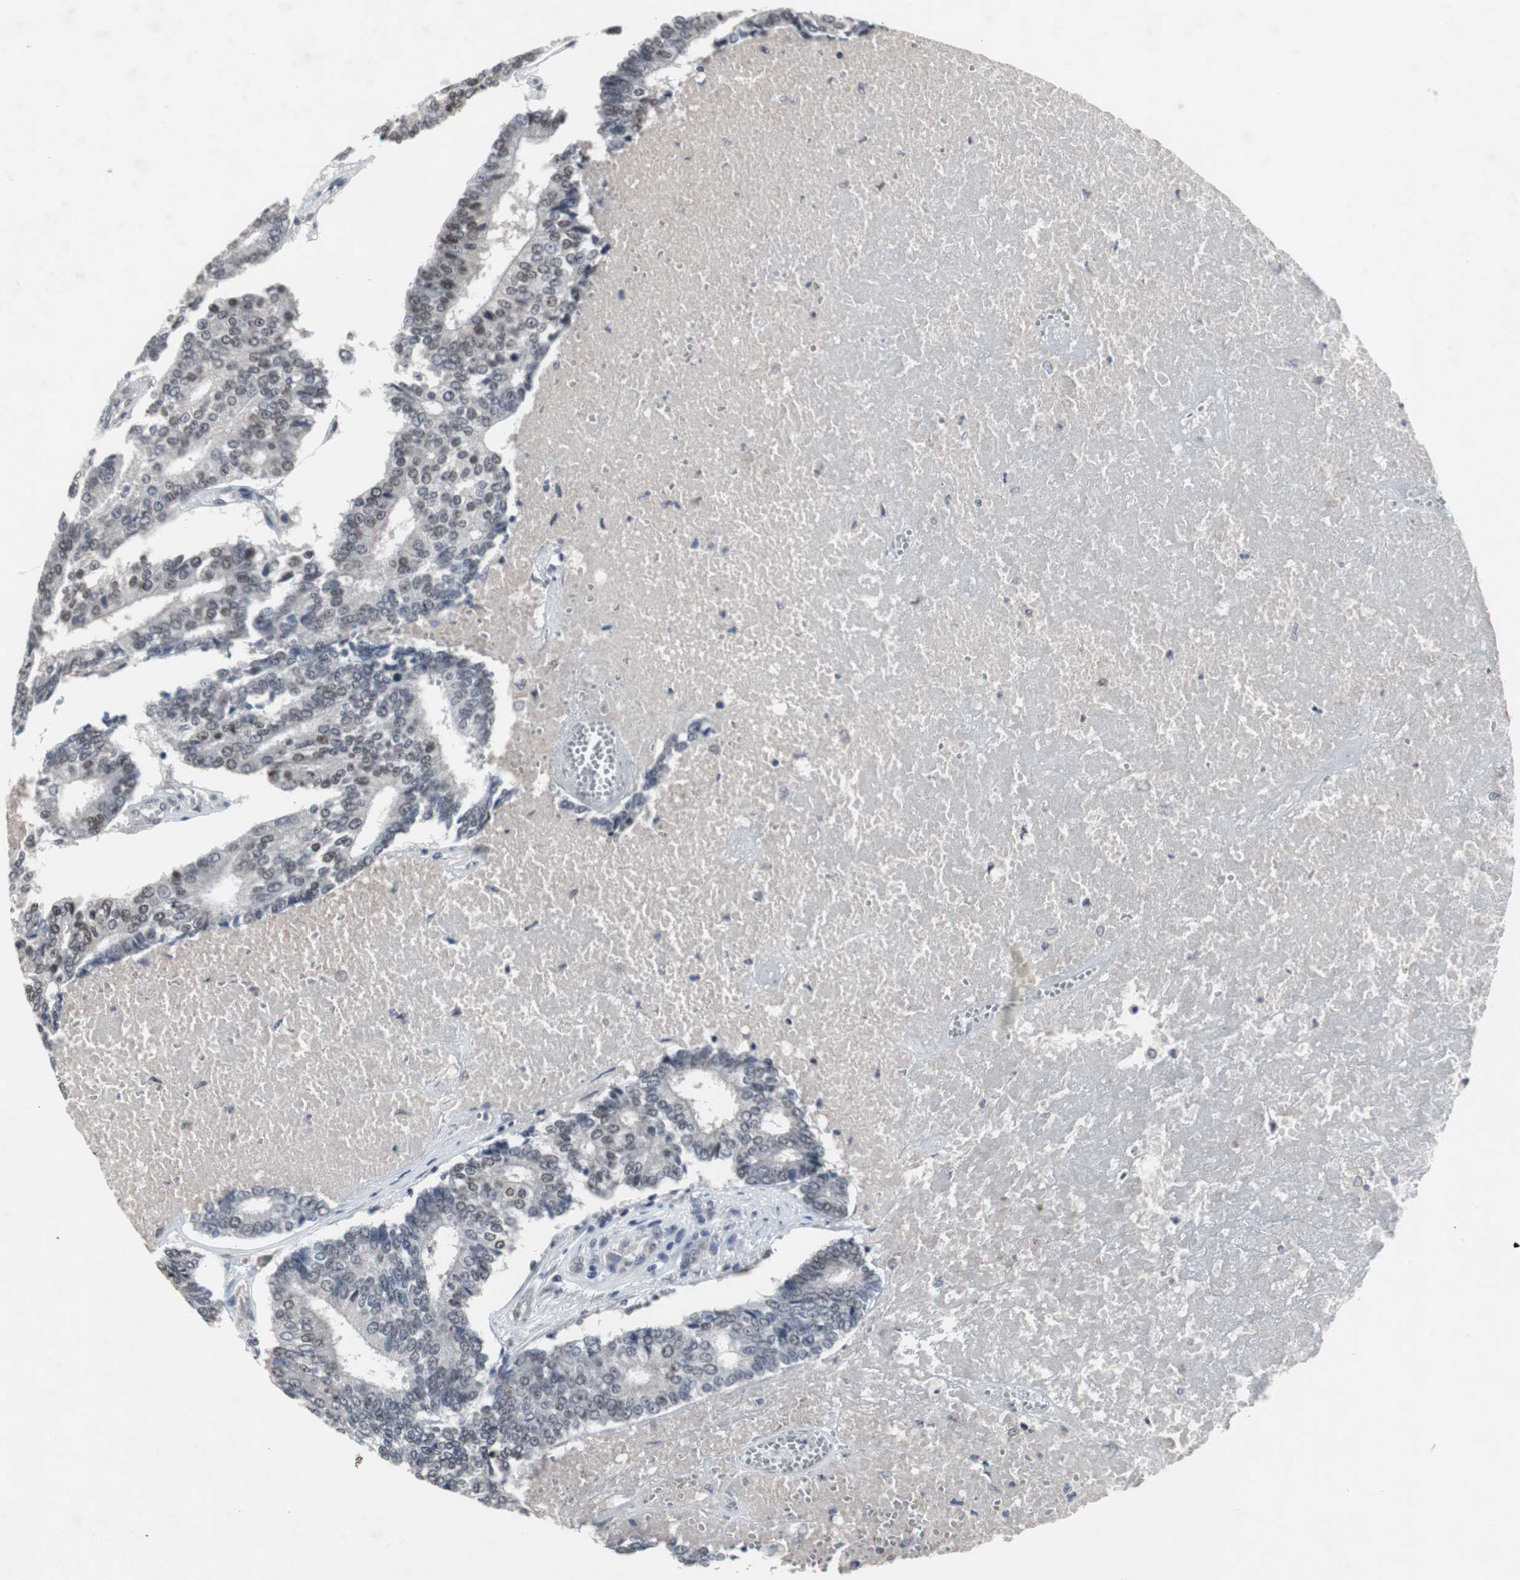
{"staining": {"intensity": "moderate", "quantity": "25%-75%", "location": "nuclear"}, "tissue": "prostate cancer", "cell_type": "Tumor cells", "image_type": "cancer", "snomed": [{"axis": "morphology", "description": "Adenocarcinoma, High grade"}, {"axis": "topography", "description": "Prostate"}], "caption": "The histopathology image exhibits staining of prostate cancer, revealing moderate nuclear protein staining (brown color) within tumor cells.", "gene": "FOXP4", "patient": {"sex": "male", "age": 55}}